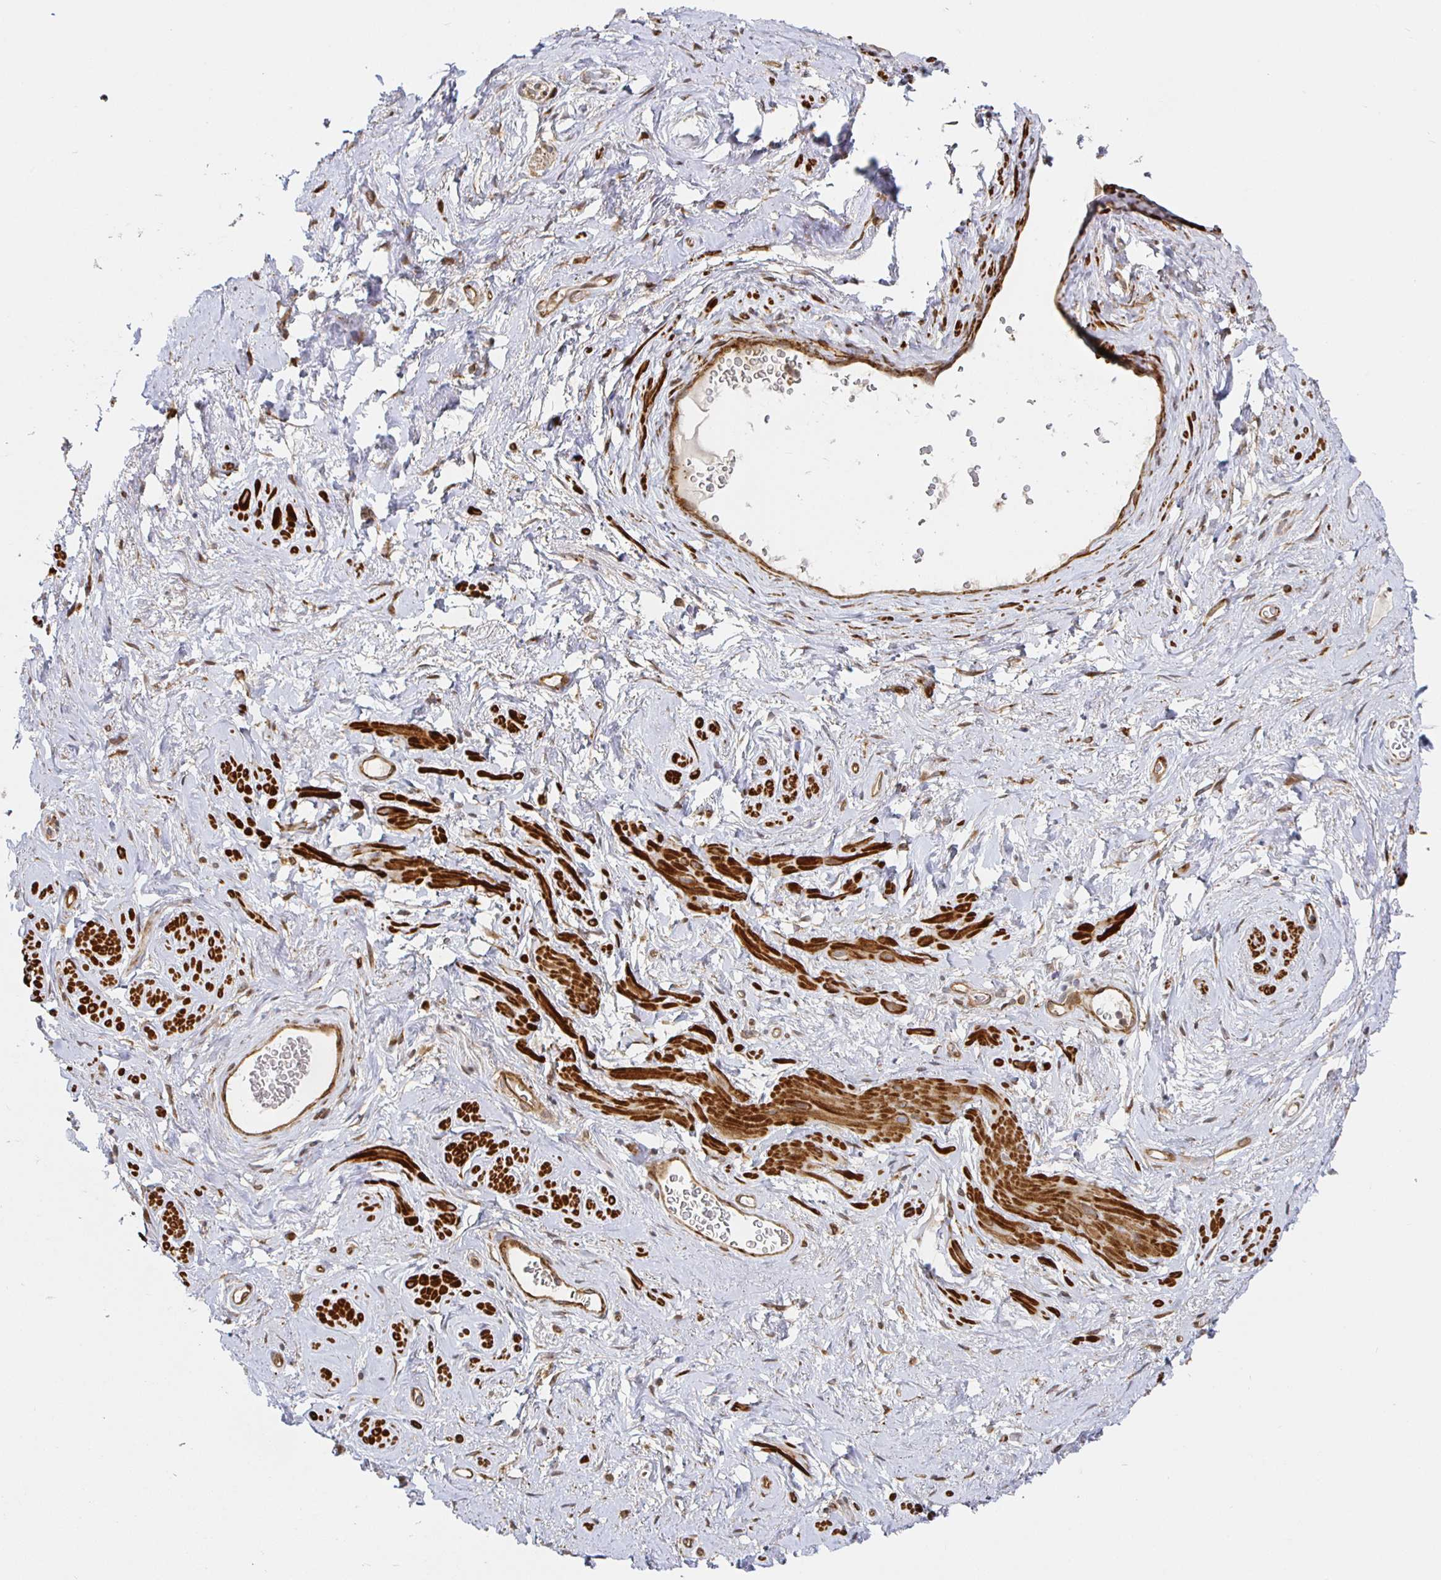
{"staining": {"intensity": "weak", "quantity": "25%-75%", "location": "cytoplasmic/membranous"}, "tissue": "soft tissue", "cell_type": "Fibroblasts", "image_type": "normal", "snomed": [{"axis": "morphology", "description": "Normal tissue, NOS"}, {"axis": "topography", "description": "Vagina"}, {"axis": "topography", "description": "Peripheral nerve tissue"}], "caption": "Soft tissue stained with a brown dye exhibits weak cytoplasmic/membranous positive positivity in approximately 25%-75% of fibroblasts.", "gene": "STRAP", "patient": {"sex": "female", "age": 71}}